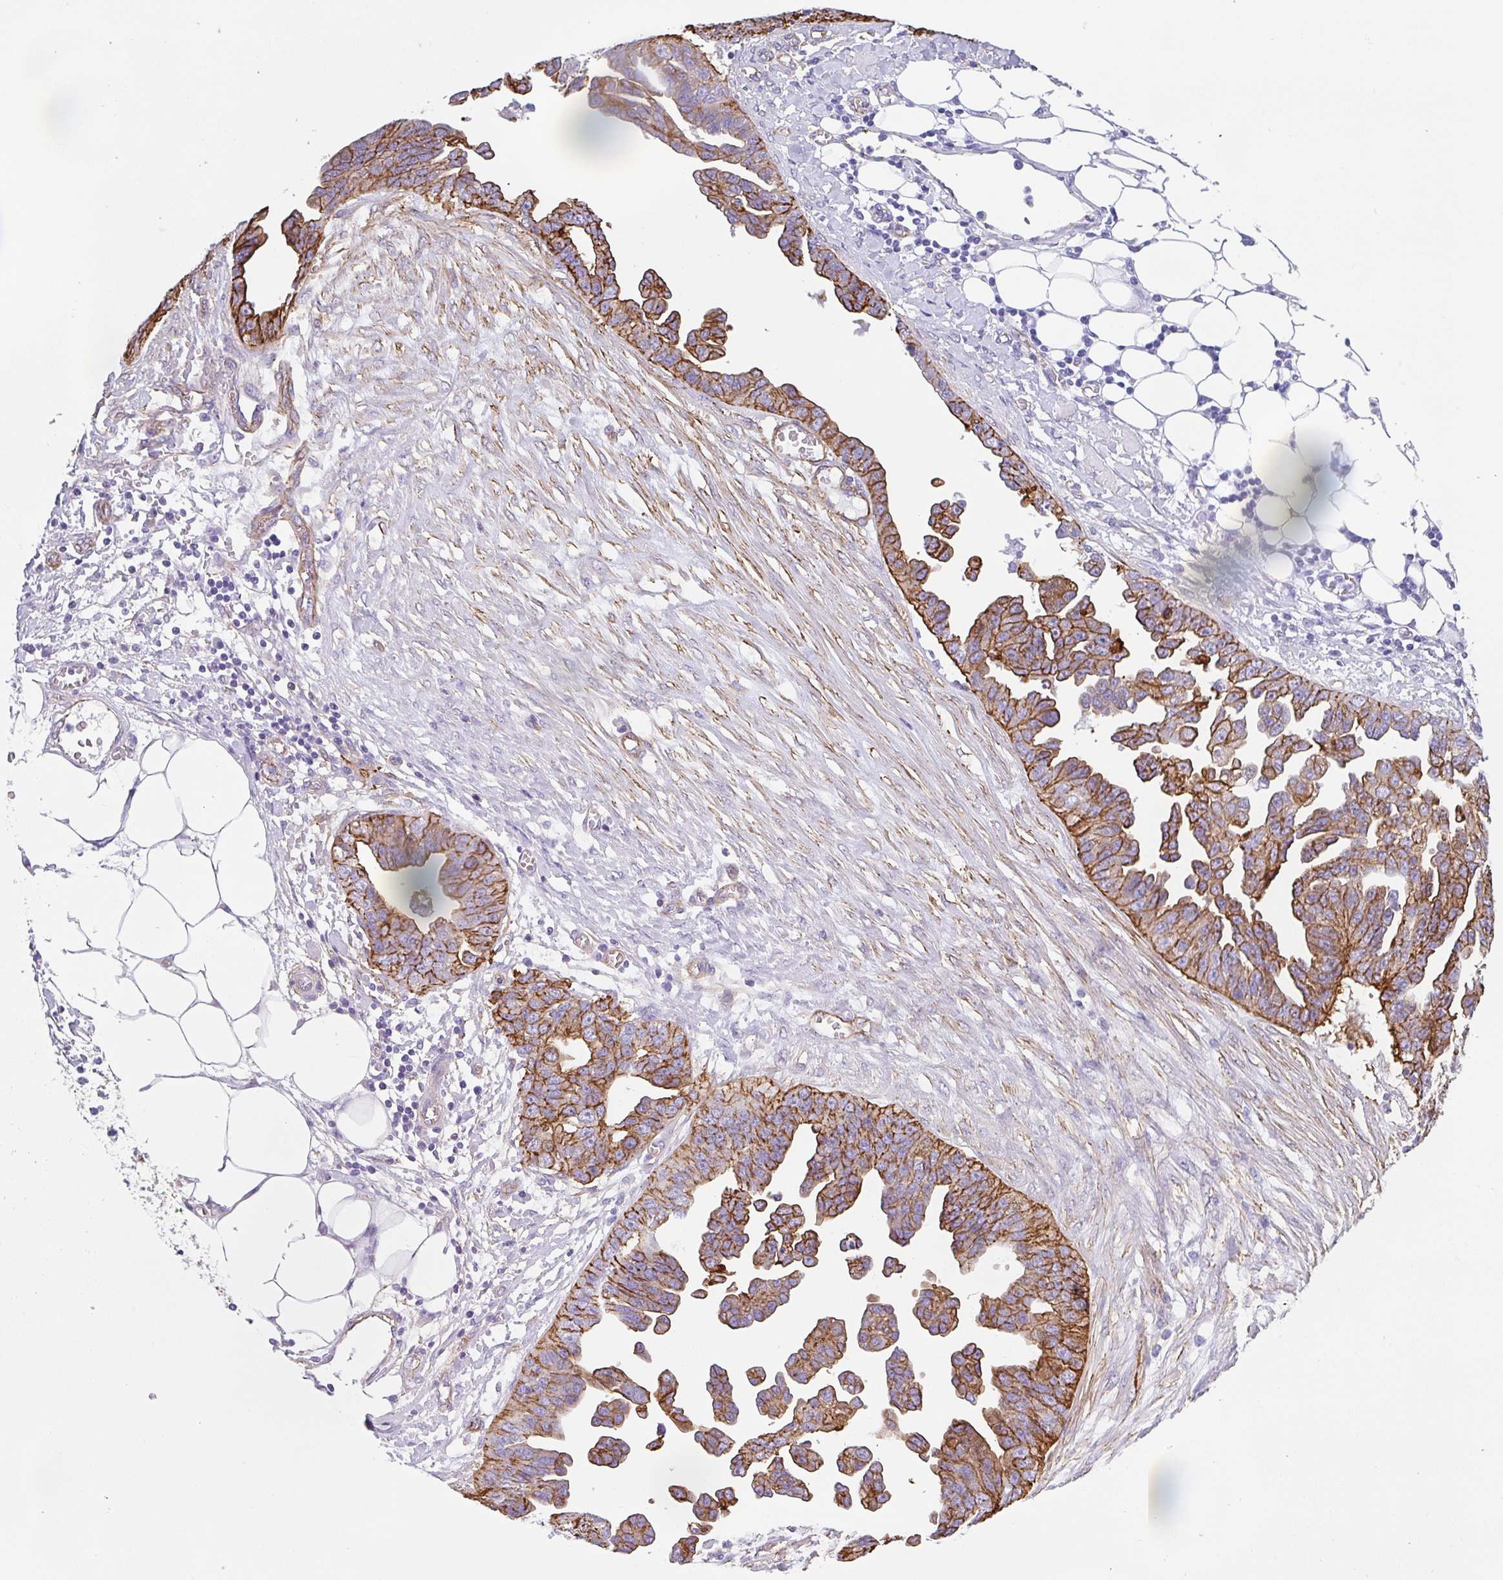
{"staining": {"intensity": "strong", "quantity": ">75%", "location": "cytoplasmic/membranous"}, "tissue": "ovarian cancer", "cell_type": "Tumor cells", "image_type": "cancer", "snomed": [{"axis": "morphology", "description": "Cystadenocarcinoma, serous, NOS"}, {"axis": "topography", "description": "Ovary"}], "caption": "Serous cystadenocarcinoma (ovarian) tissue reveals strong cytoplasmic/membranous expression in about >75% of tumor cells", "gene": "DBN1", "patient": {"sex": "female", "age": 75}}